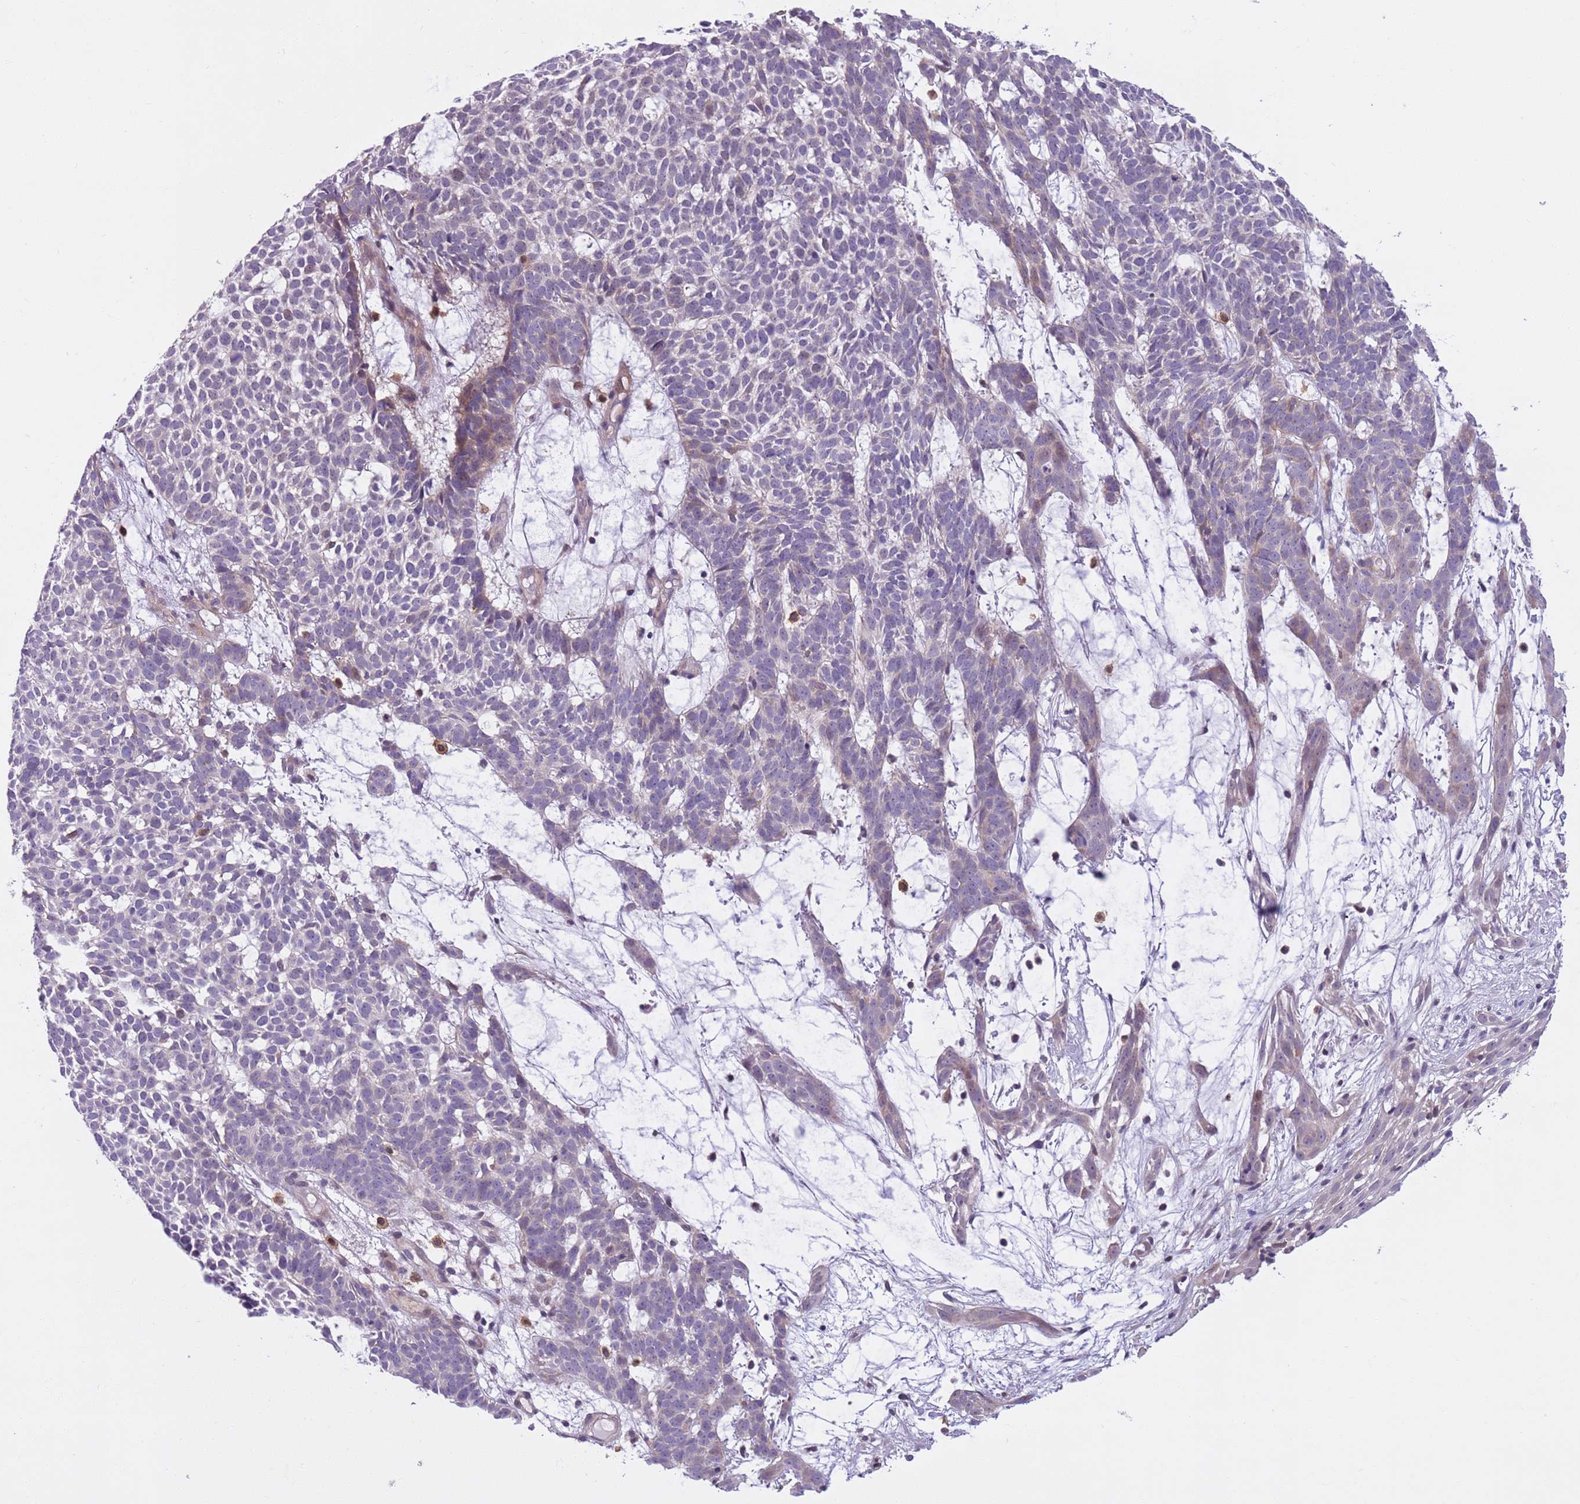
{"staining": {"intensity": "weak", "quantity": "<25%", "location": "nuclear"}, "tissue": "skin cancer", "cell_type": "Tumor cells", "image_type": "cancer", "snomed": [{"axis": "morphology", "description": "Basal cell carcinoma"}, {"axis": "topography", "description": "Skin"}], "caption": "A high-resolution image shows IHC staining of skin cancer, which reveals no significant expression in tumor cells.", "gene": "JAML", "patient": {"sex": "female", "age": 78}}